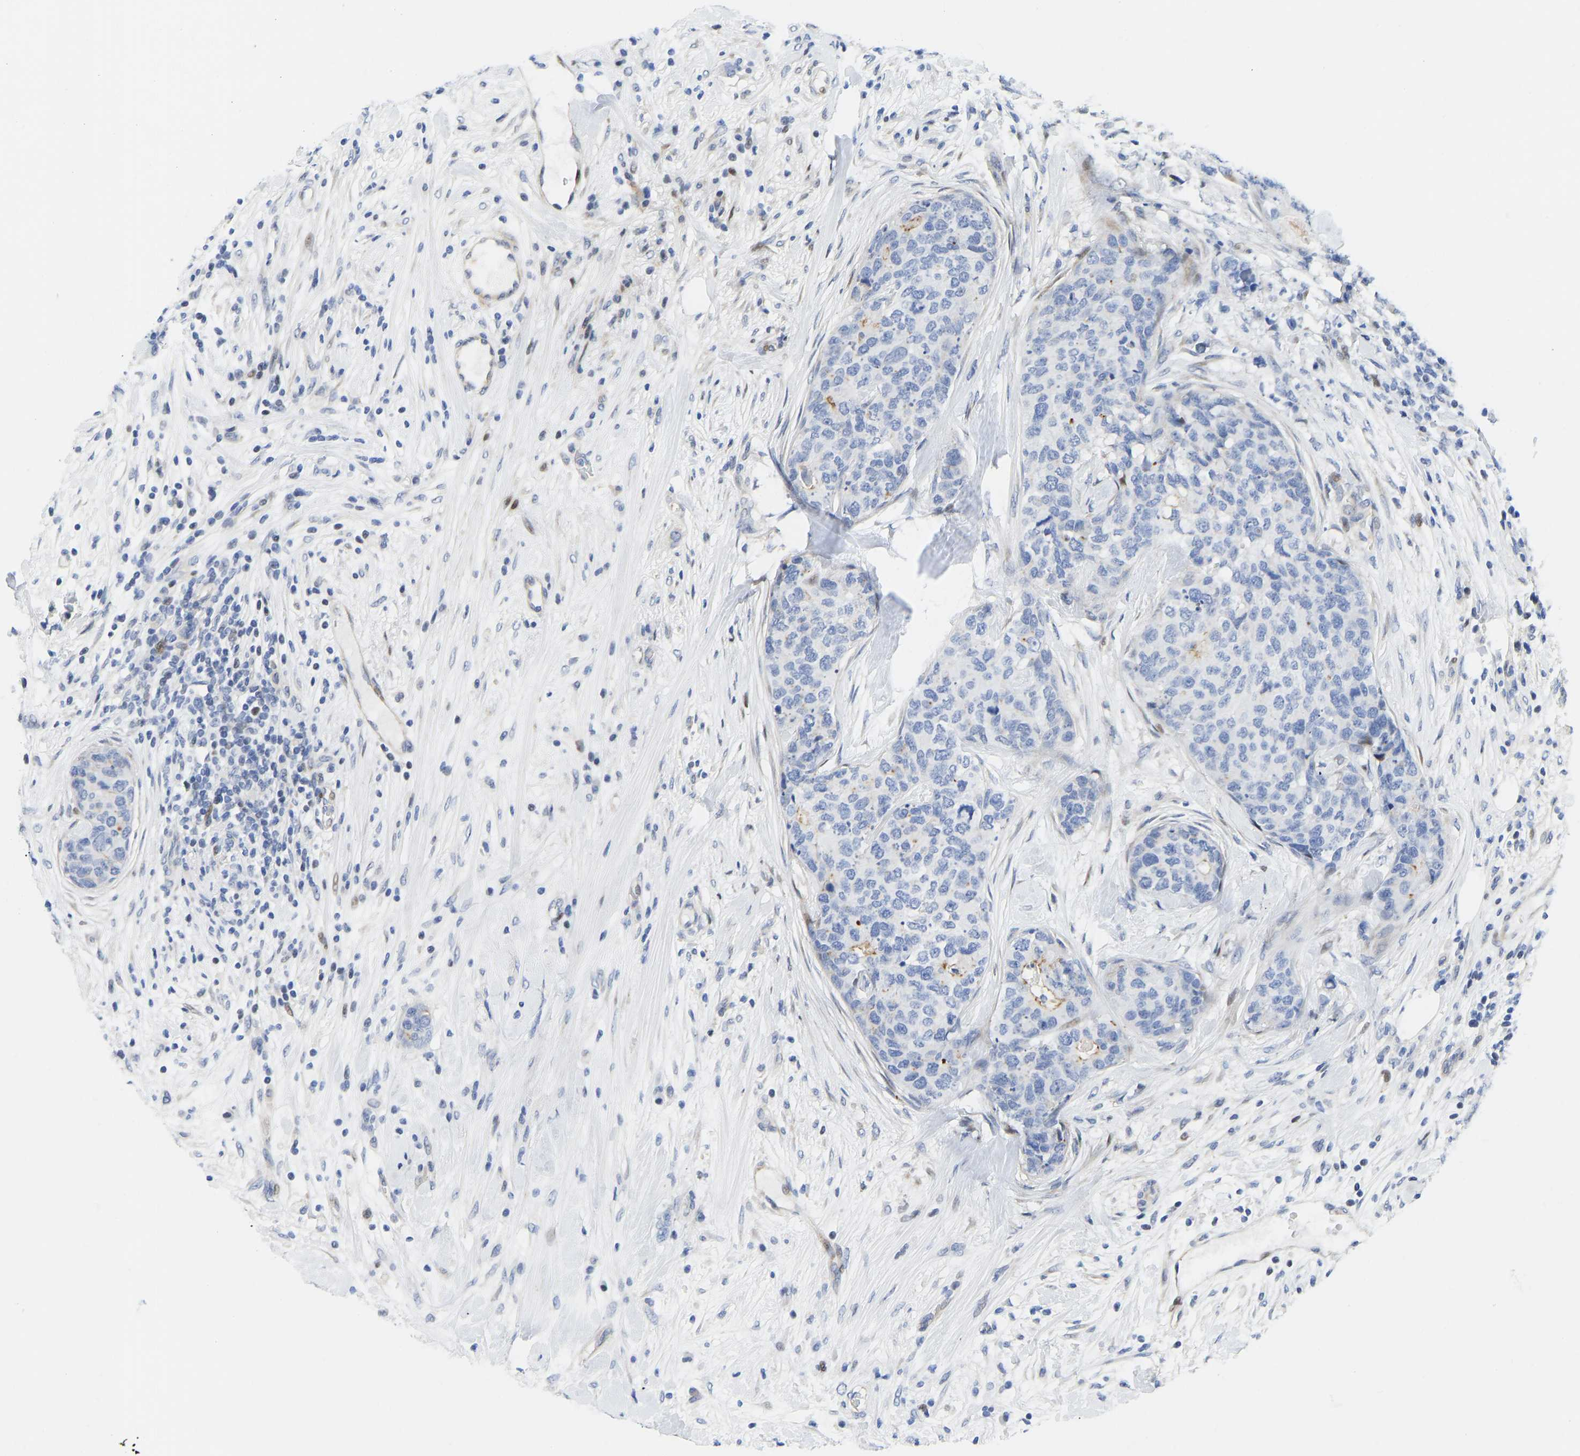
{"staining": {"intensity": "negative", "quantity": "none", "location": "none"}, "tissue": "breast cancer", "cell_type": "Tumor cells", "image_type": "cancer", "snomed": [{"axis": "morphology", "description": "Lobular carcinoma"}, {"axis": "topography", "description": "Breast"}], "caption": "A photomicrograph of human breast lobular carcinoma is negative for staining in tumor cells.", "gene": "HDAC5", "patient": {"sex": "female", "age": 59}}